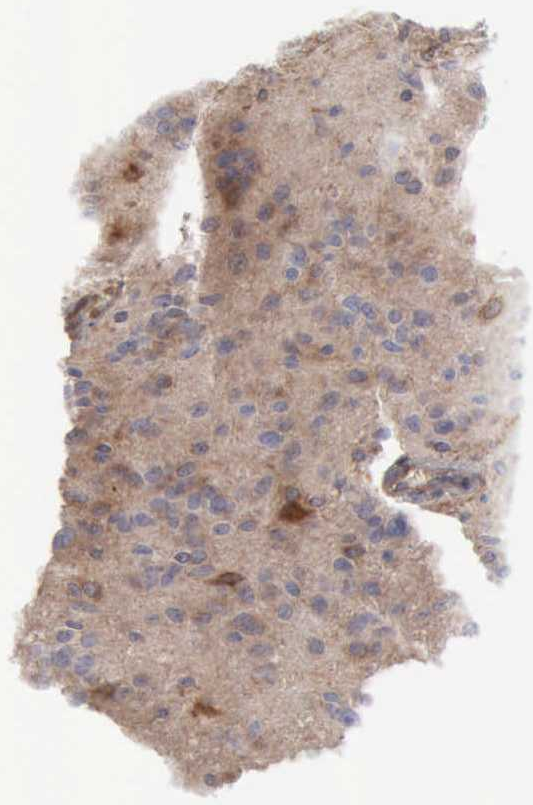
{"staining": {"intensity": "moderate", "quantity": ">75%", "location": "cytoplasmic/membranous,nuclear"}, "tissue": "glioma", "cell_type": "Tumor cells", "image_type": "cancer", "snomed": [{"axis": "morphology", "description": "Glioma, malignant, Low grade"}, {"axis": "topography", "description": "Brain"}], "caption": "This photomicrograph reveals malignant low-grade glioma stained with IHC to label a protein in brown. The cytoplasmic/membranous and nuclear of tumor cells show moderate positivity for the protein. Nuclei are counter-stained blue.", "gene": "APOL2", "patient": {"sex": "female", "age": 15}}